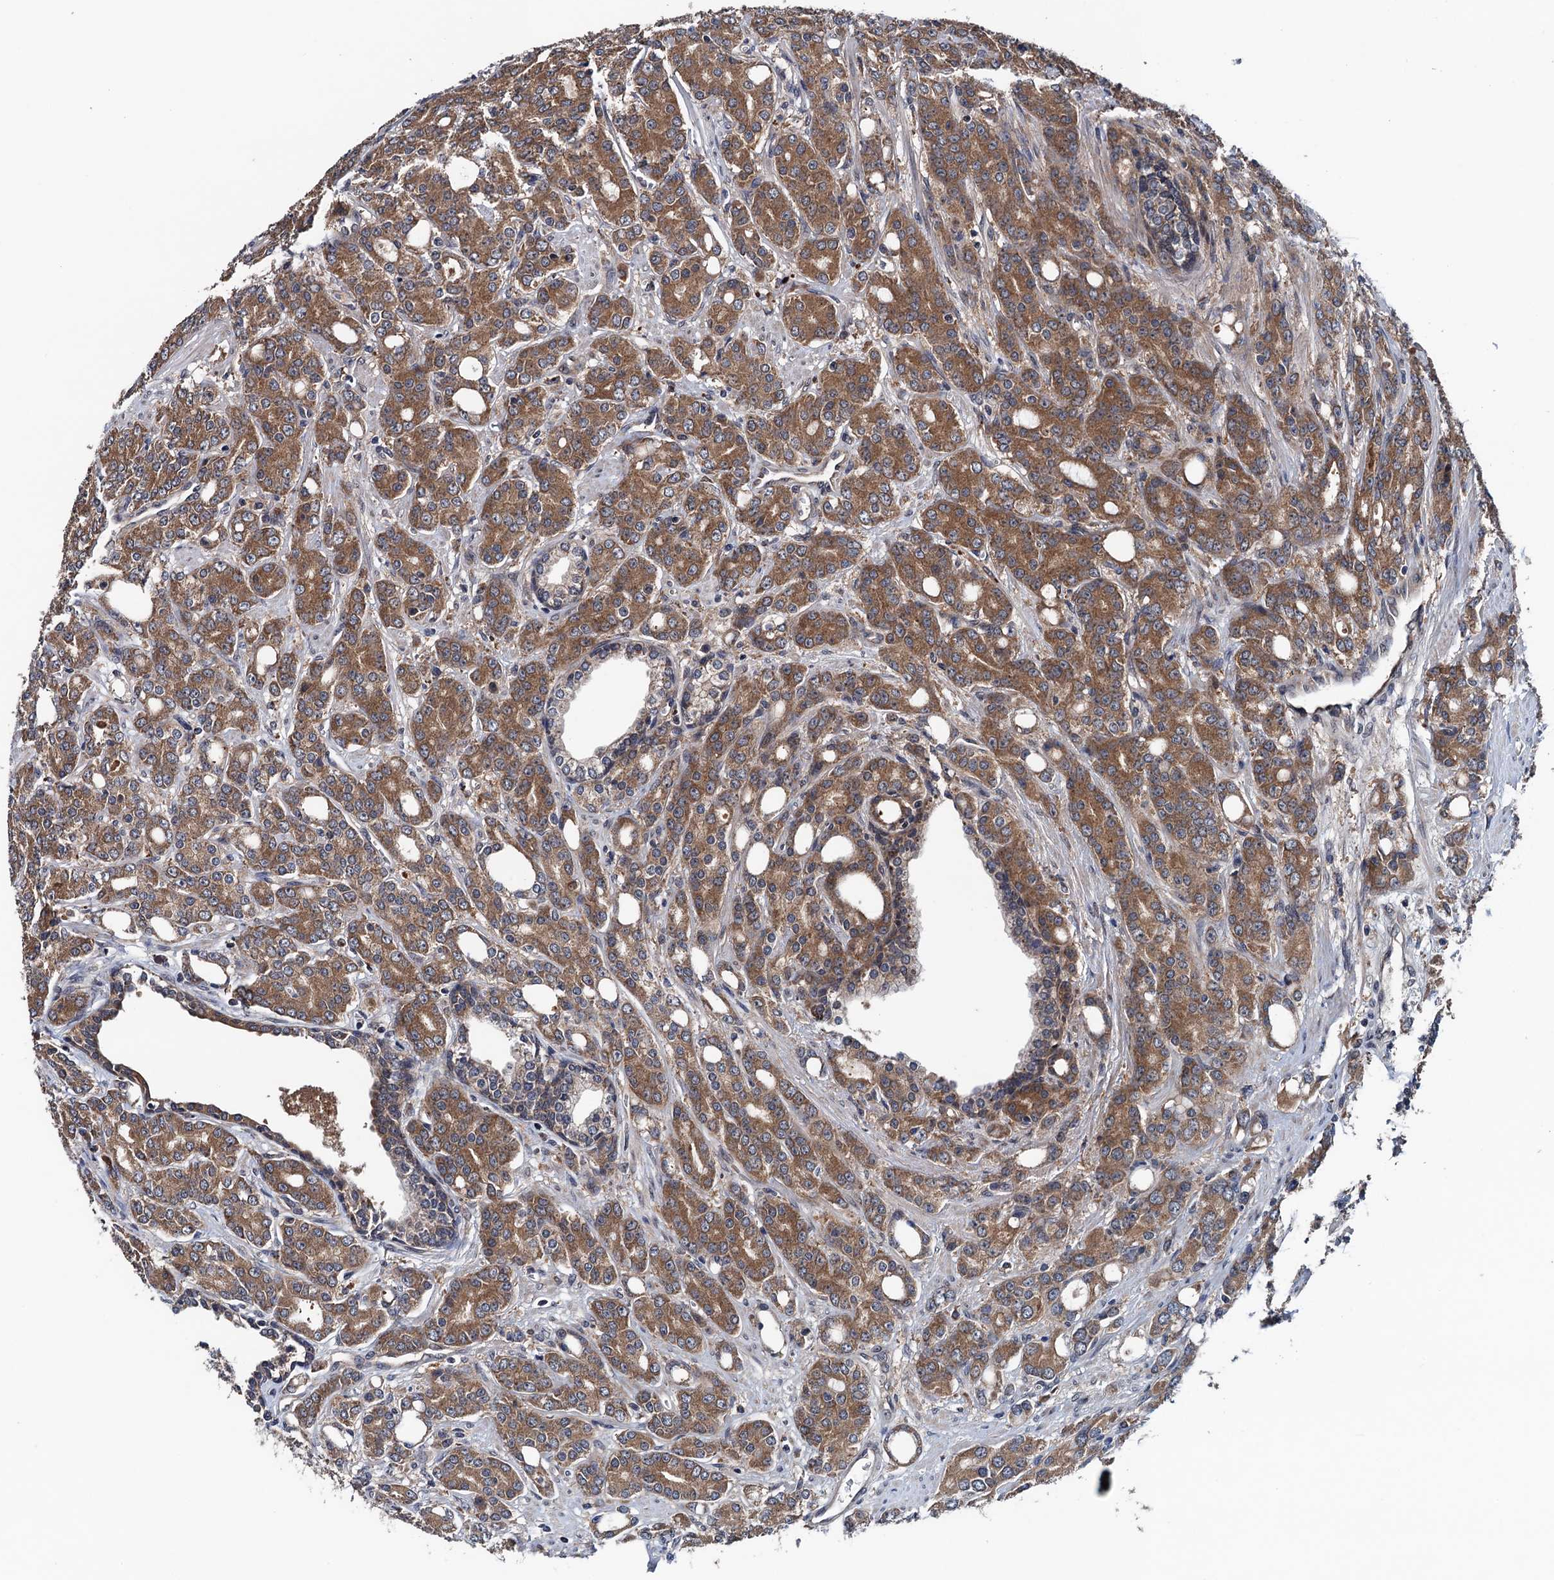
{"staining": {"intensity": "moderate", "quantity": ">75%", "location": "cytoplasmic/membranous"}, "tissue": "prostate cancer", "cell_type": "Tumor cells", "image_type": "cancer", "snomed": [{"axis": "morphology", "description": "Adenocarcinoma, High grade"}, {"axis": "topography", "description": "Prostate"}], "caption": "The immunohistochemical stain shows moderate cytoplasmic/membranous expression in tumor cells of prostate cancer (adenocarcinoma (high-grade)) tissue.", "gene": "BLTP3B", "patient": {"sex": "male", "age": 62}}